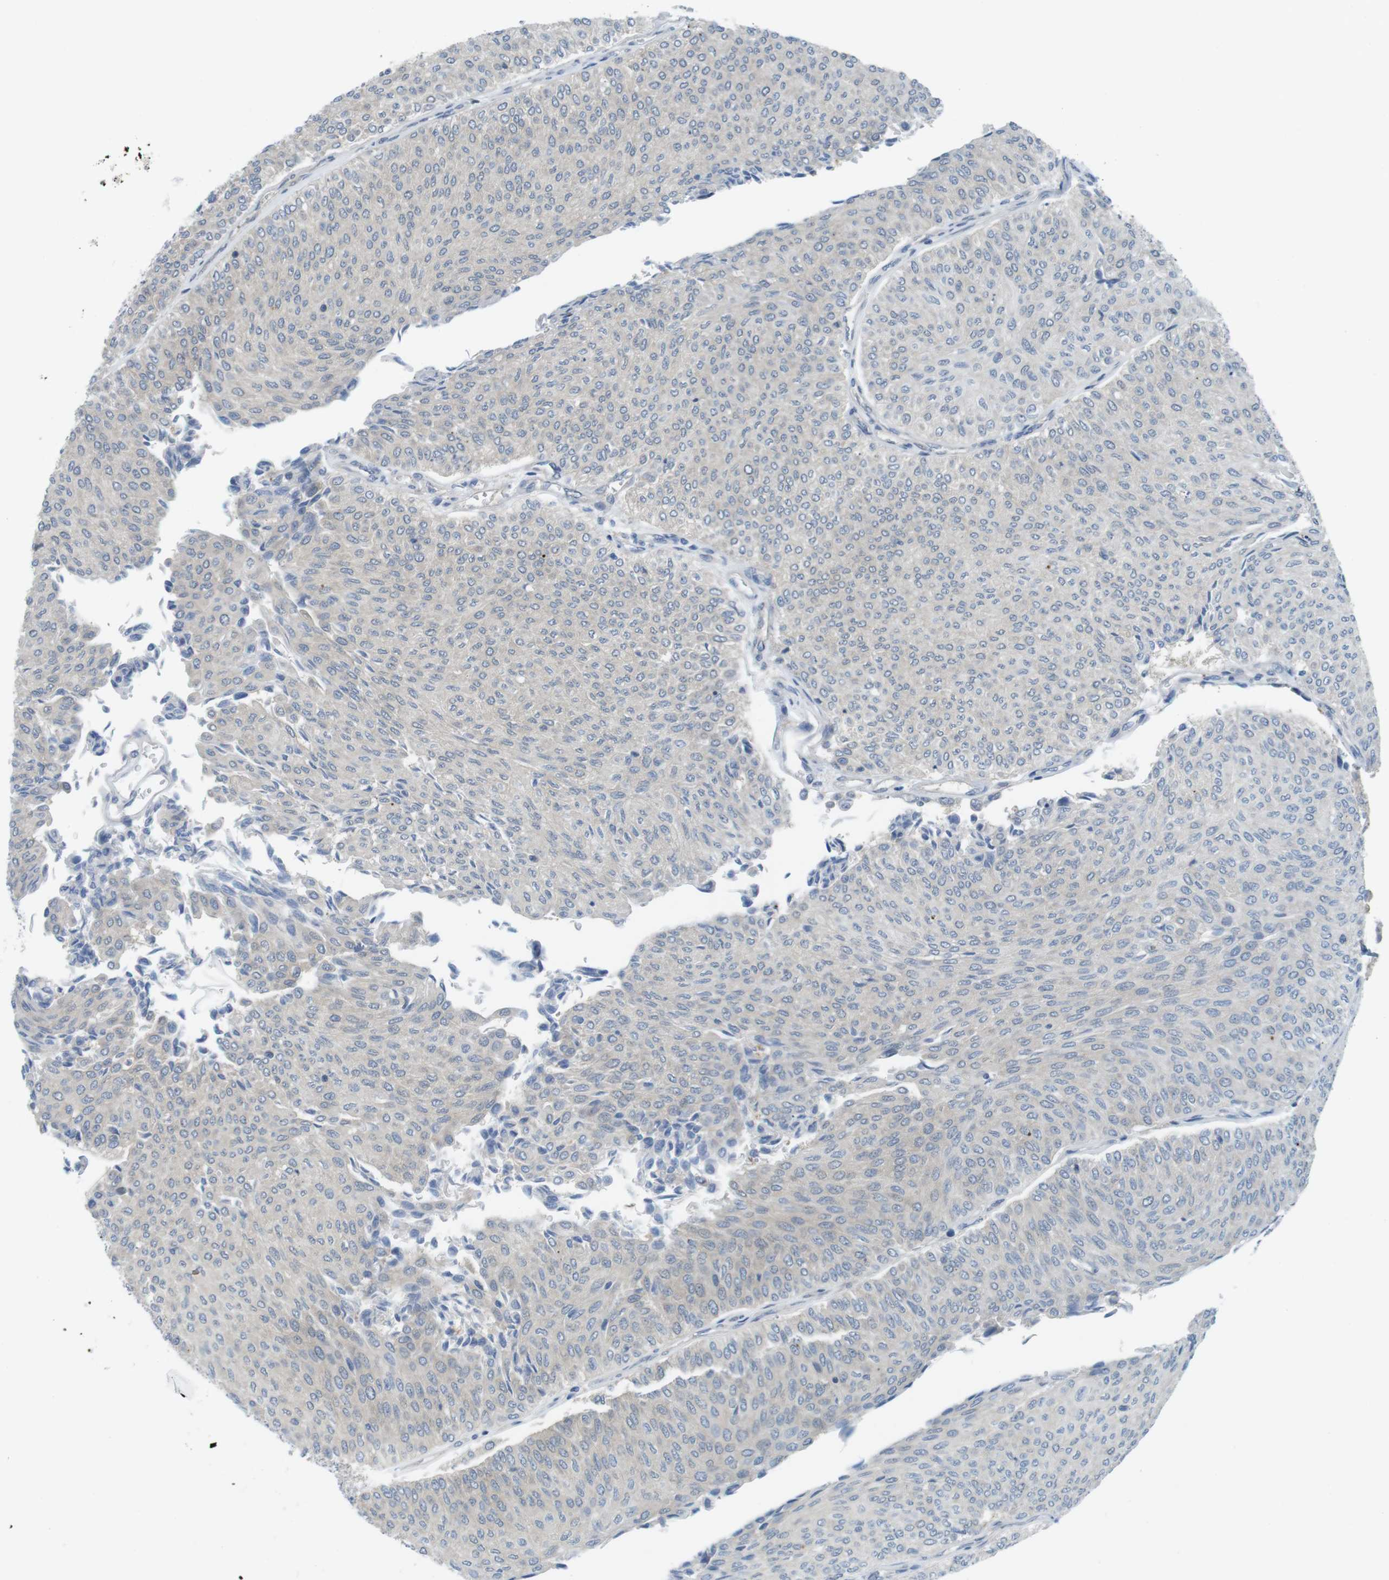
{"staining": {"intensity": "weak", "quantity": "<25%", "location": "cytoplasmic/membranous"}, "tissue": "urothelial cancer", "cell_type": "Tumor cells", "image_type": "cancer", "snomed": [{"axis": "morphology", "description": "Urothelial carcinoma, Low grade"}, {"axis": "topography", "description": "Urinary bladder"}], "caption": "High power microscopy photomicrograph of an immunohistochemistry (IHC) micrograph of urothelial carcinoma (low-grade), revealing no significant staining in tumor cells.", "gene": "CASP2", "patient": {"sex": "male", "age": 78}}